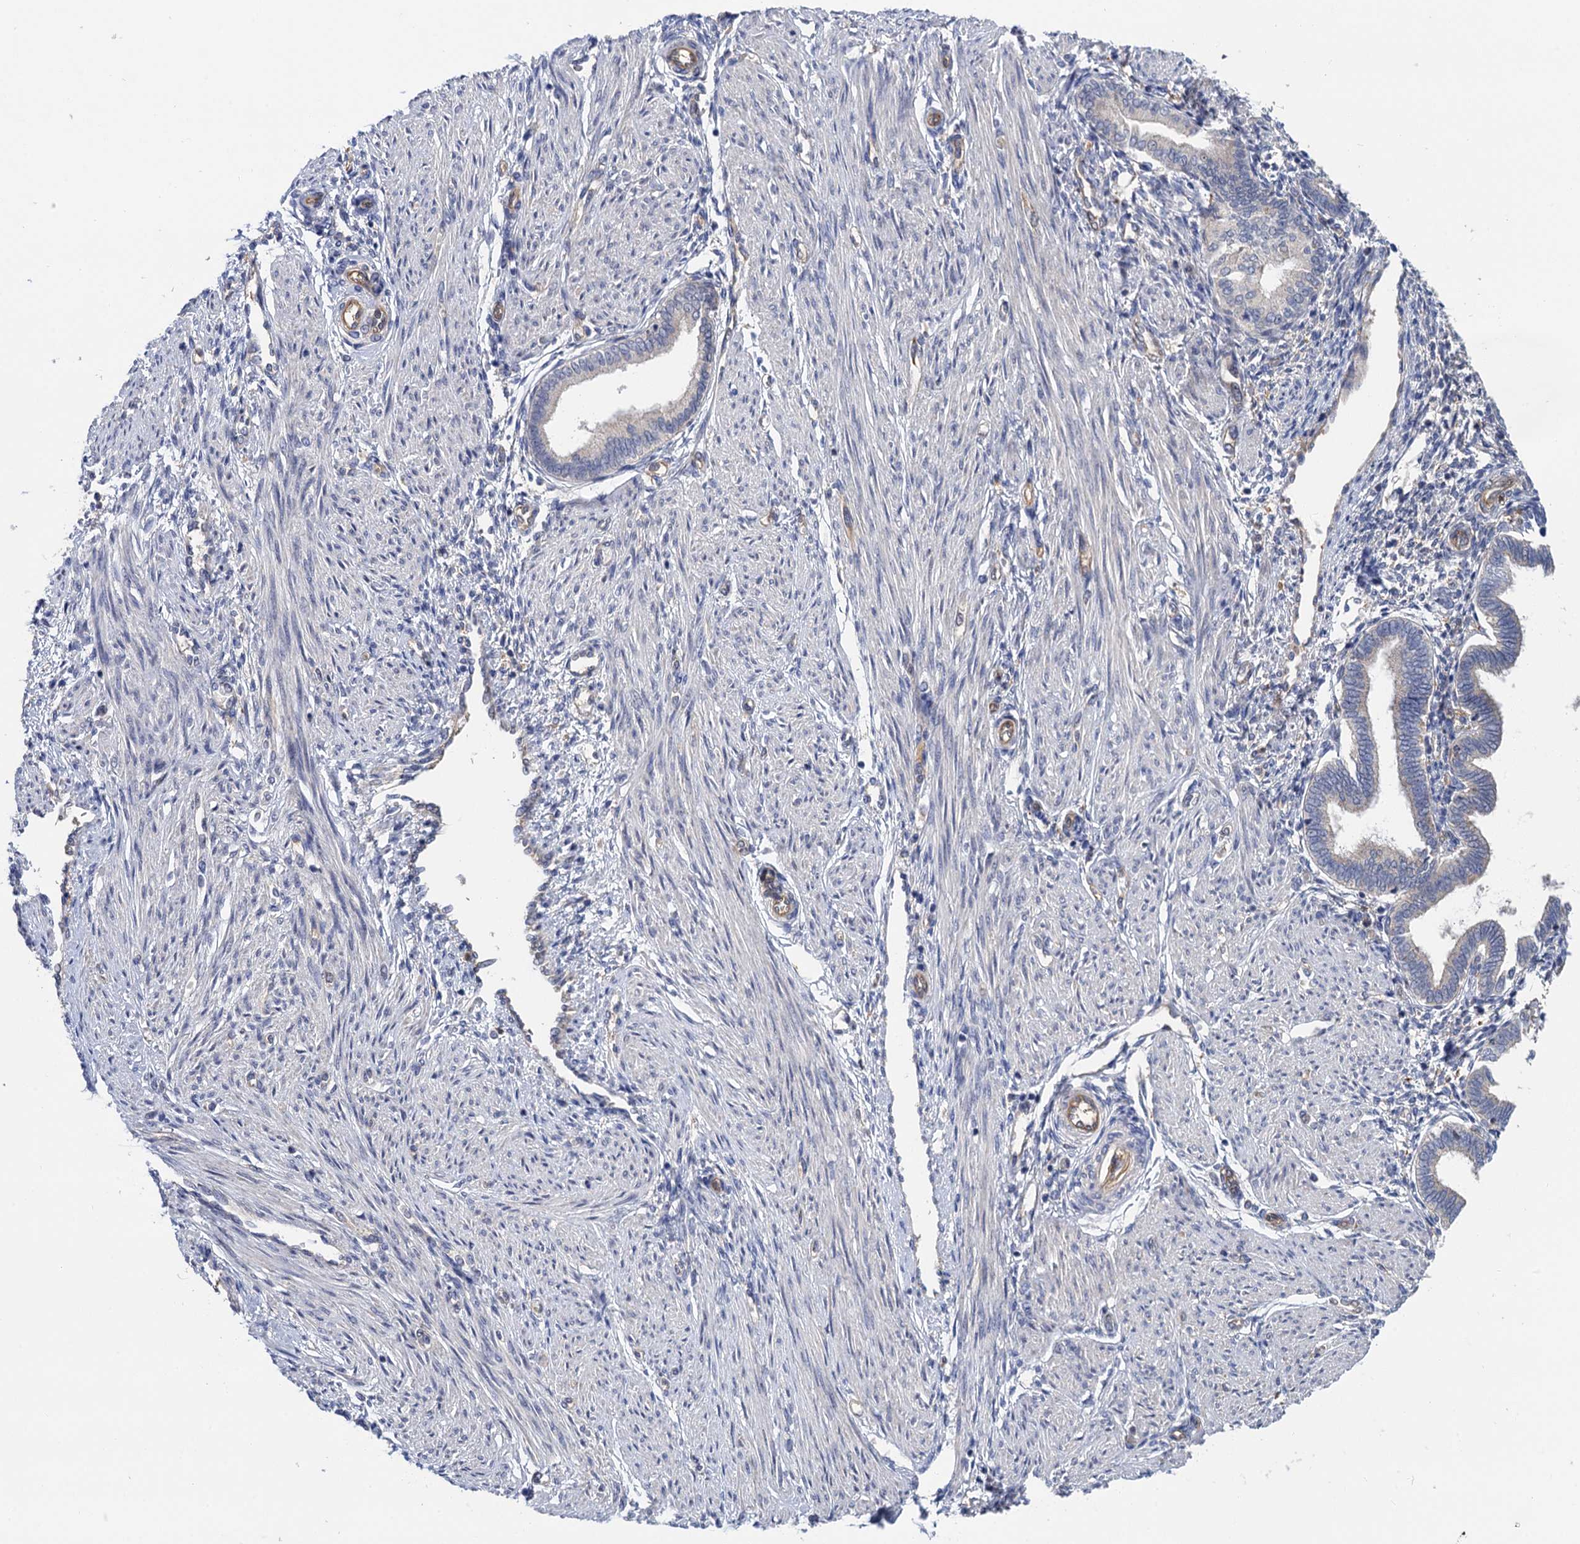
{"staining": {"intensity": "negative", "quantity": "none", "location": "none"}, "tissue": "endometrium", "cell_type": "Cells in endometrial stroma", "image_type": "normal", "snomed": [{"axis": "morphology", "description": "Normal tissue, NOS"}, {"axis": "topography", "description": "Endometrium"}], "caption": "DAB immunohistochemical staining of benign human endometrium displays no significant positivity in cells in endometrial stroma. (DAB immunohistochemistry visualized using brightfield microscopy, high magnification).", "gene": "NEK8", "patient": {"sex": "female", "age": 53}}